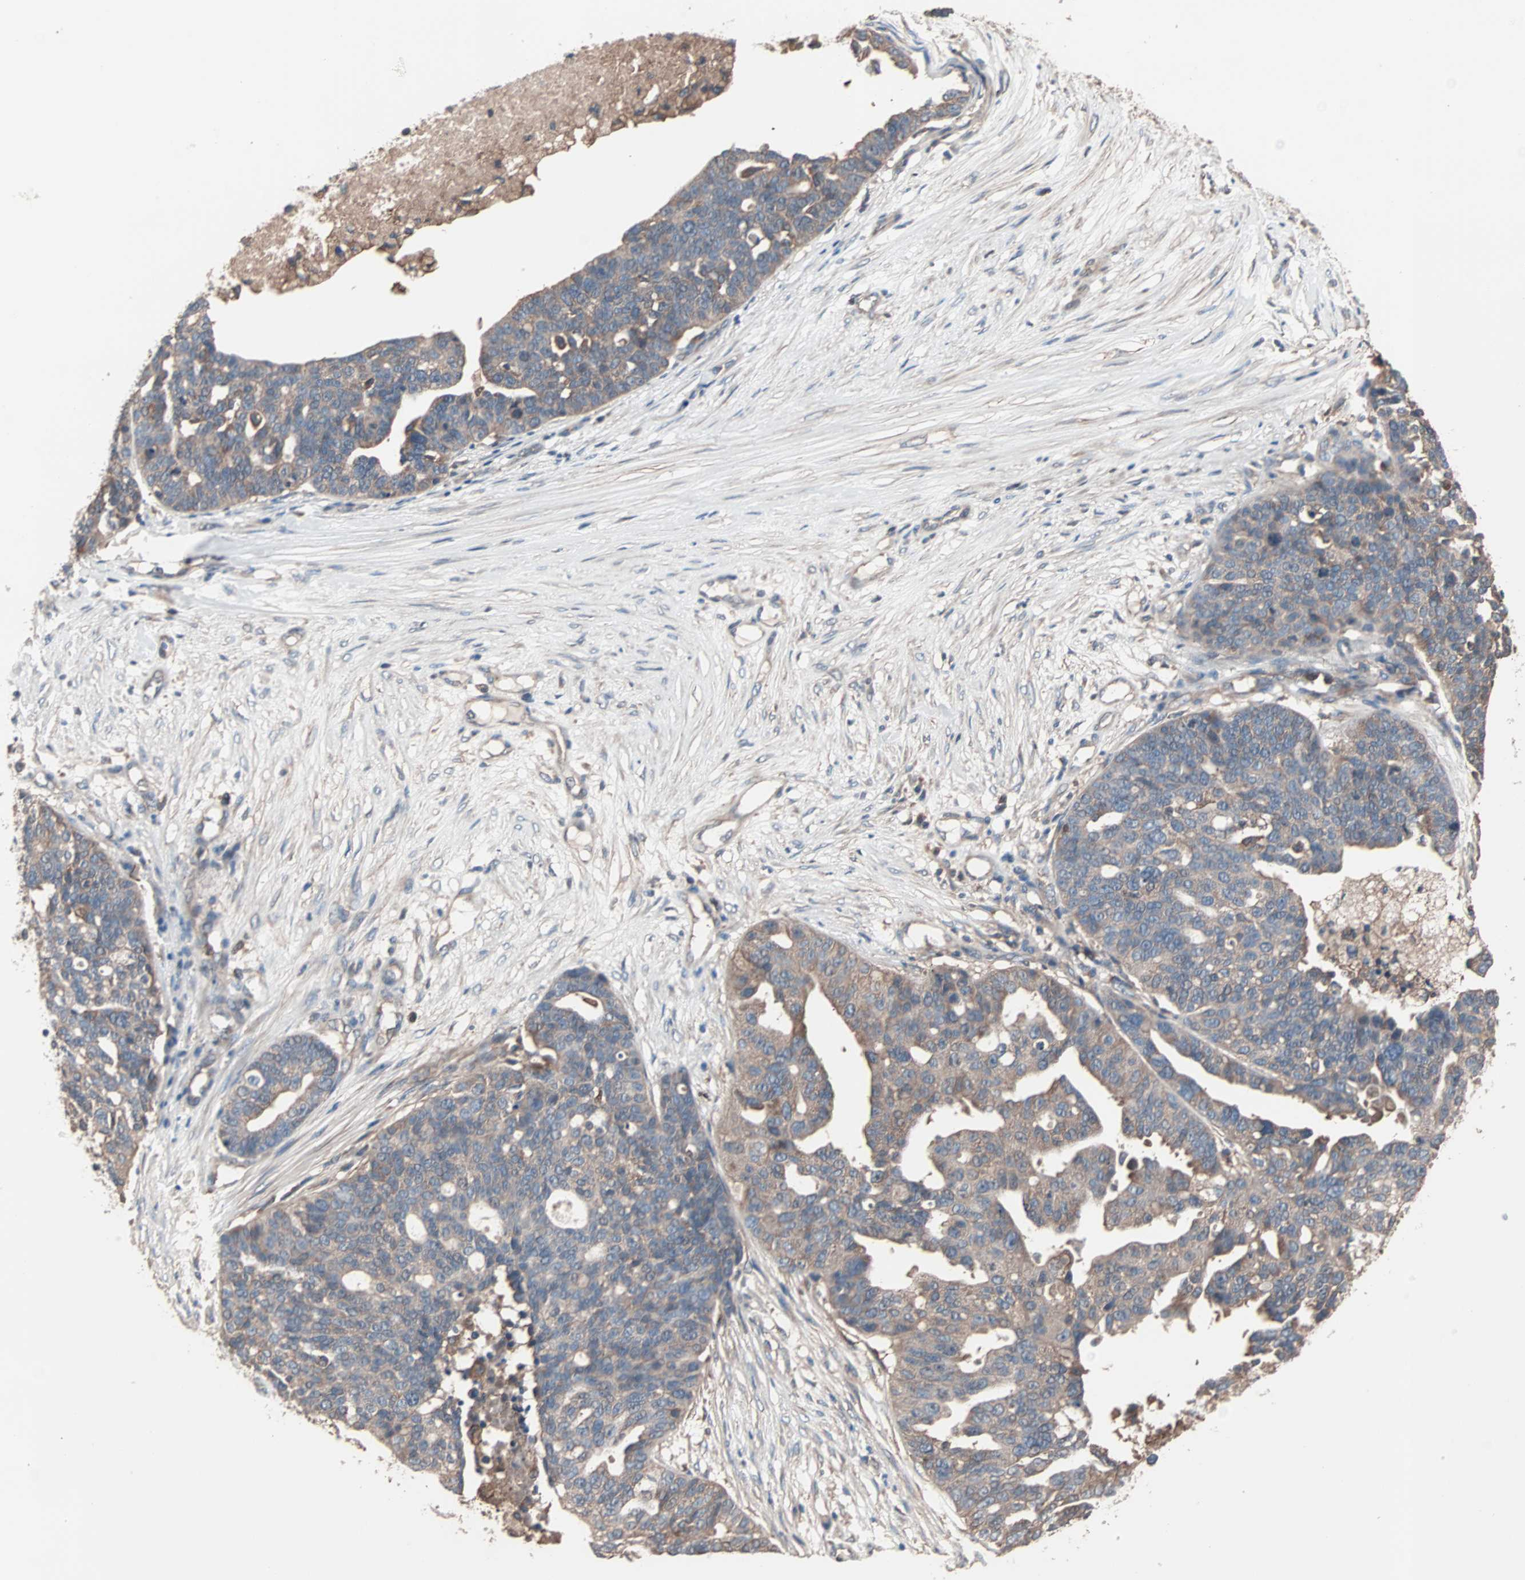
{"staining": {"intensity": "weak", "quantity": "25%-75%", "location": "cytoplasmic/membranous"}, "tissue": "ovarian cancer", "cell_type": "Tumor cells", "image_type": "cancer", "snomed": [{"axis": "morphology", "description": "Cystadenocarcinoma, serous, NOS"}, {"axis": "topography", "description": "Ovary"}], "caption": "A brown stain shows weak cytoplasmic/membranous staining of a protein in ovarian serous cystadenocarcinoma tumor cells.", "gene": "ATG7", "patient": {"sex": "female", "age": 59}}